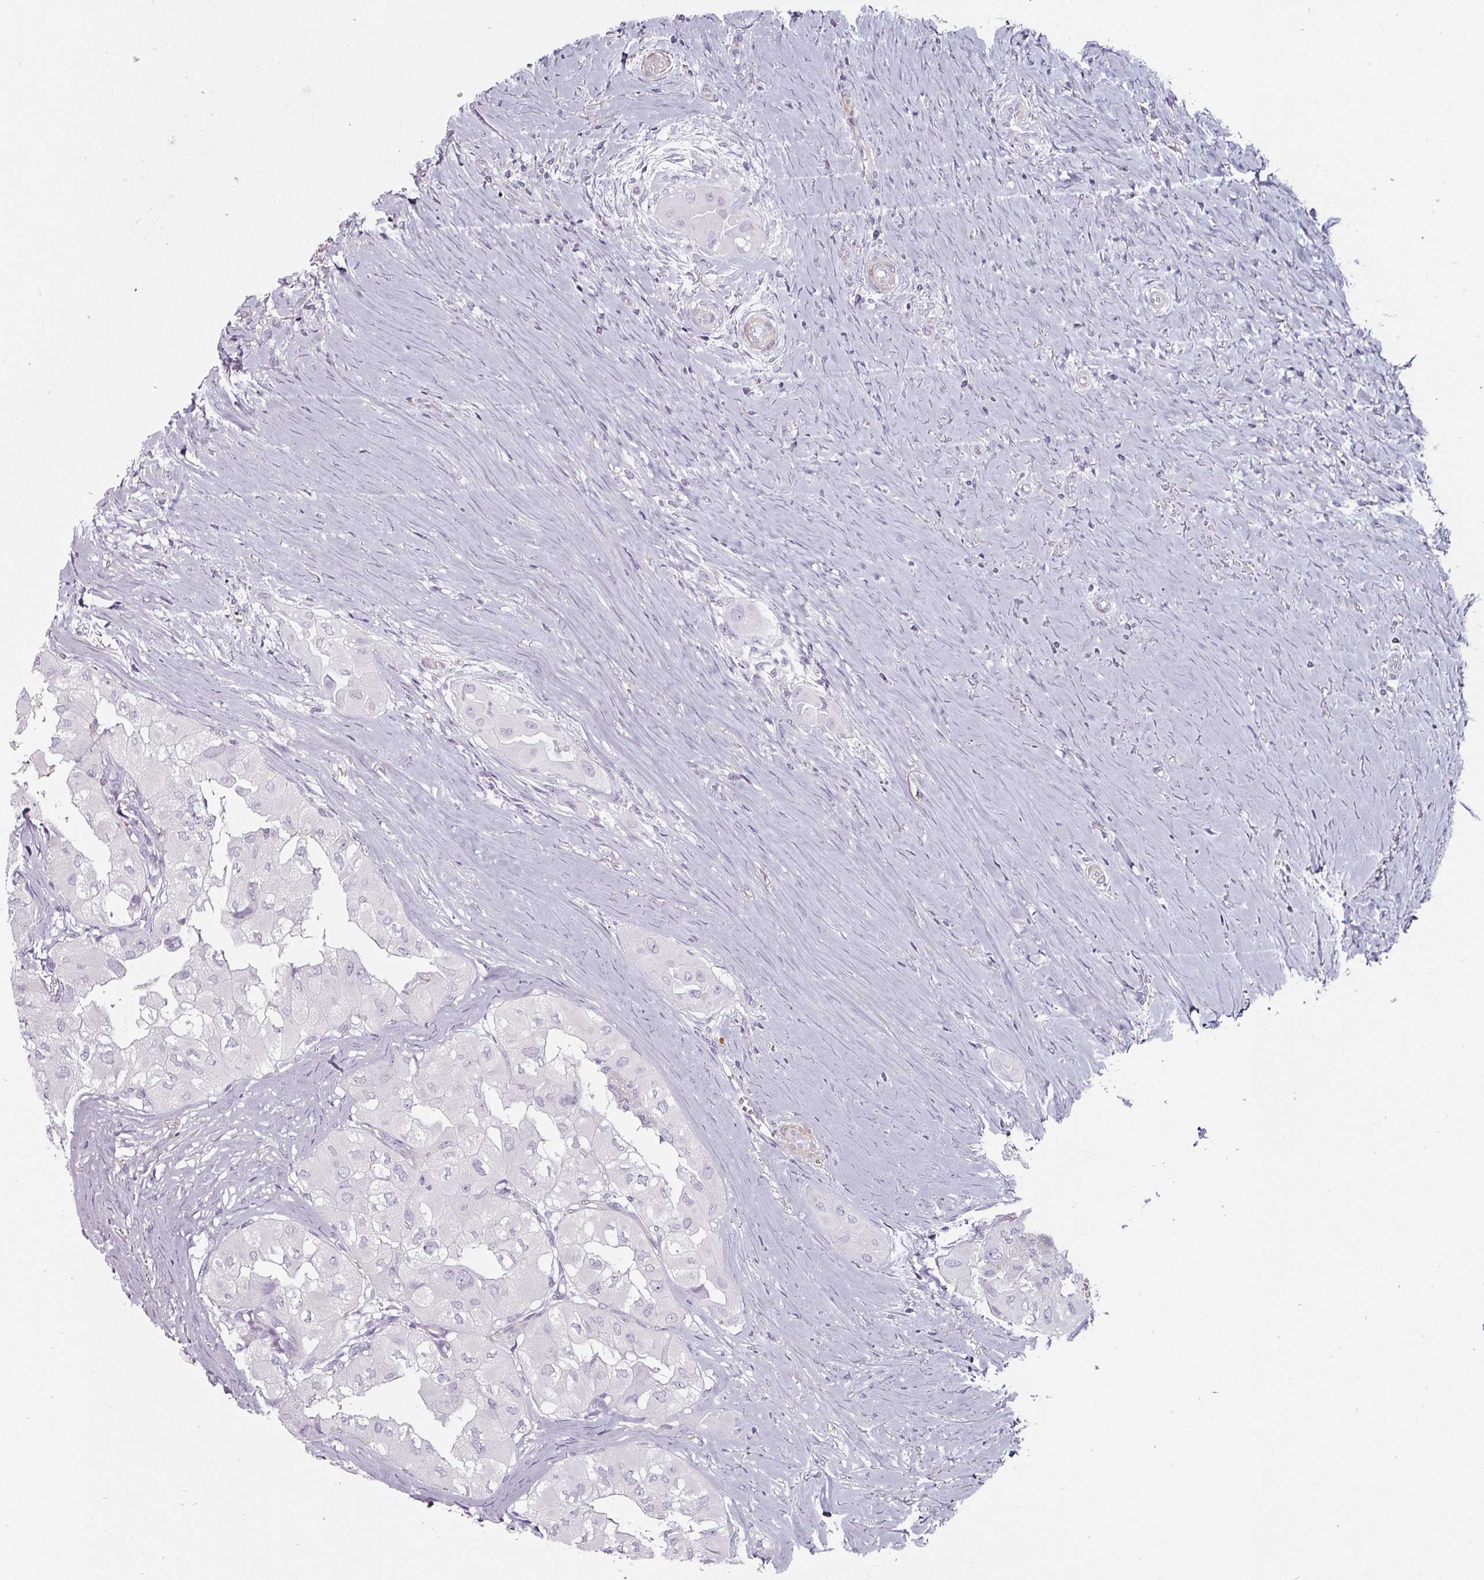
{"staining": {"intensity": "negative", "quantity": "none", "location": "none"}, "tissue": "thyroid cancer", "cell_type": "Tumor cells", "image_type": "cancer", "snomed": [{"axis": "morphology", "description": "Papillary adenocarcinoma, NOS"}, {"axis": "topography", "description": "Thyroid gland"}], "caption": "A high-resolution image shows immunohistochemistry (IHC) staining of papillary adenocarcinoma (thyroid), which exhibits no significant expression in tumor cells.", "gene": "CAP2", "patient": {"sex": "female", "age": 59}}